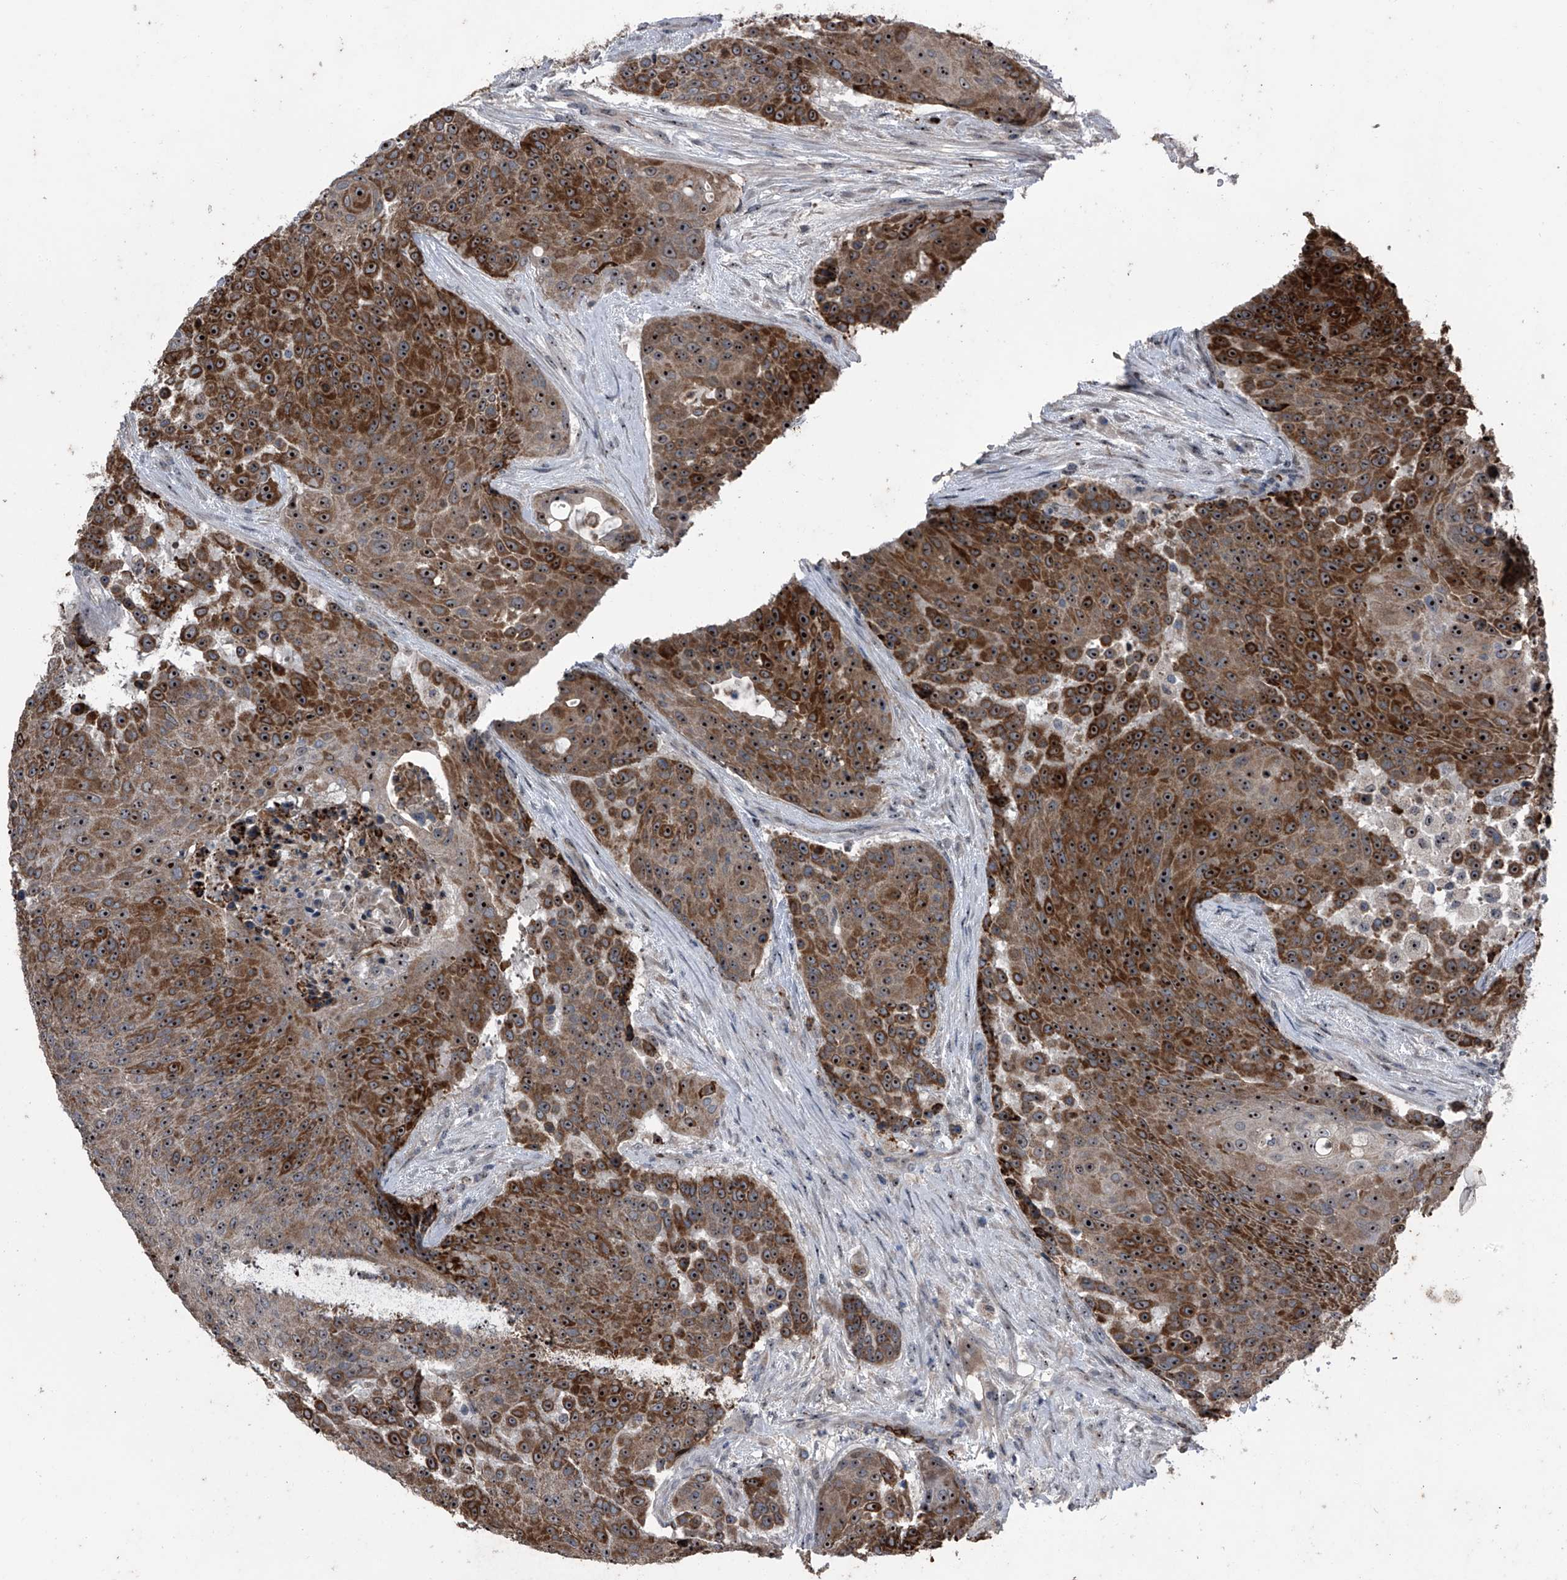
{"staining": {"intensity": "moderate", "quantity": ">75%", "location": "cytoplasmic/membranous,nuclear"}, "tissue": "urothelial cancer", "cell_type": "Tumor cells", "image_type": "cancer", "snomed": [{"axis": "morphology", "description": "Urothelial carcinoma, High grade"}, {"axis": "topography", "description": "Urinary bladder"}], "caption": "Immunohistochemistry (IHC) of human urothelial cancer exhibits medium levels of moderate cytoplasmic/membranous and nuclear positivity in about >75% of tumor cells.", "gene": "CEP85L", "patient": {"sex": "female", "age": 63}}